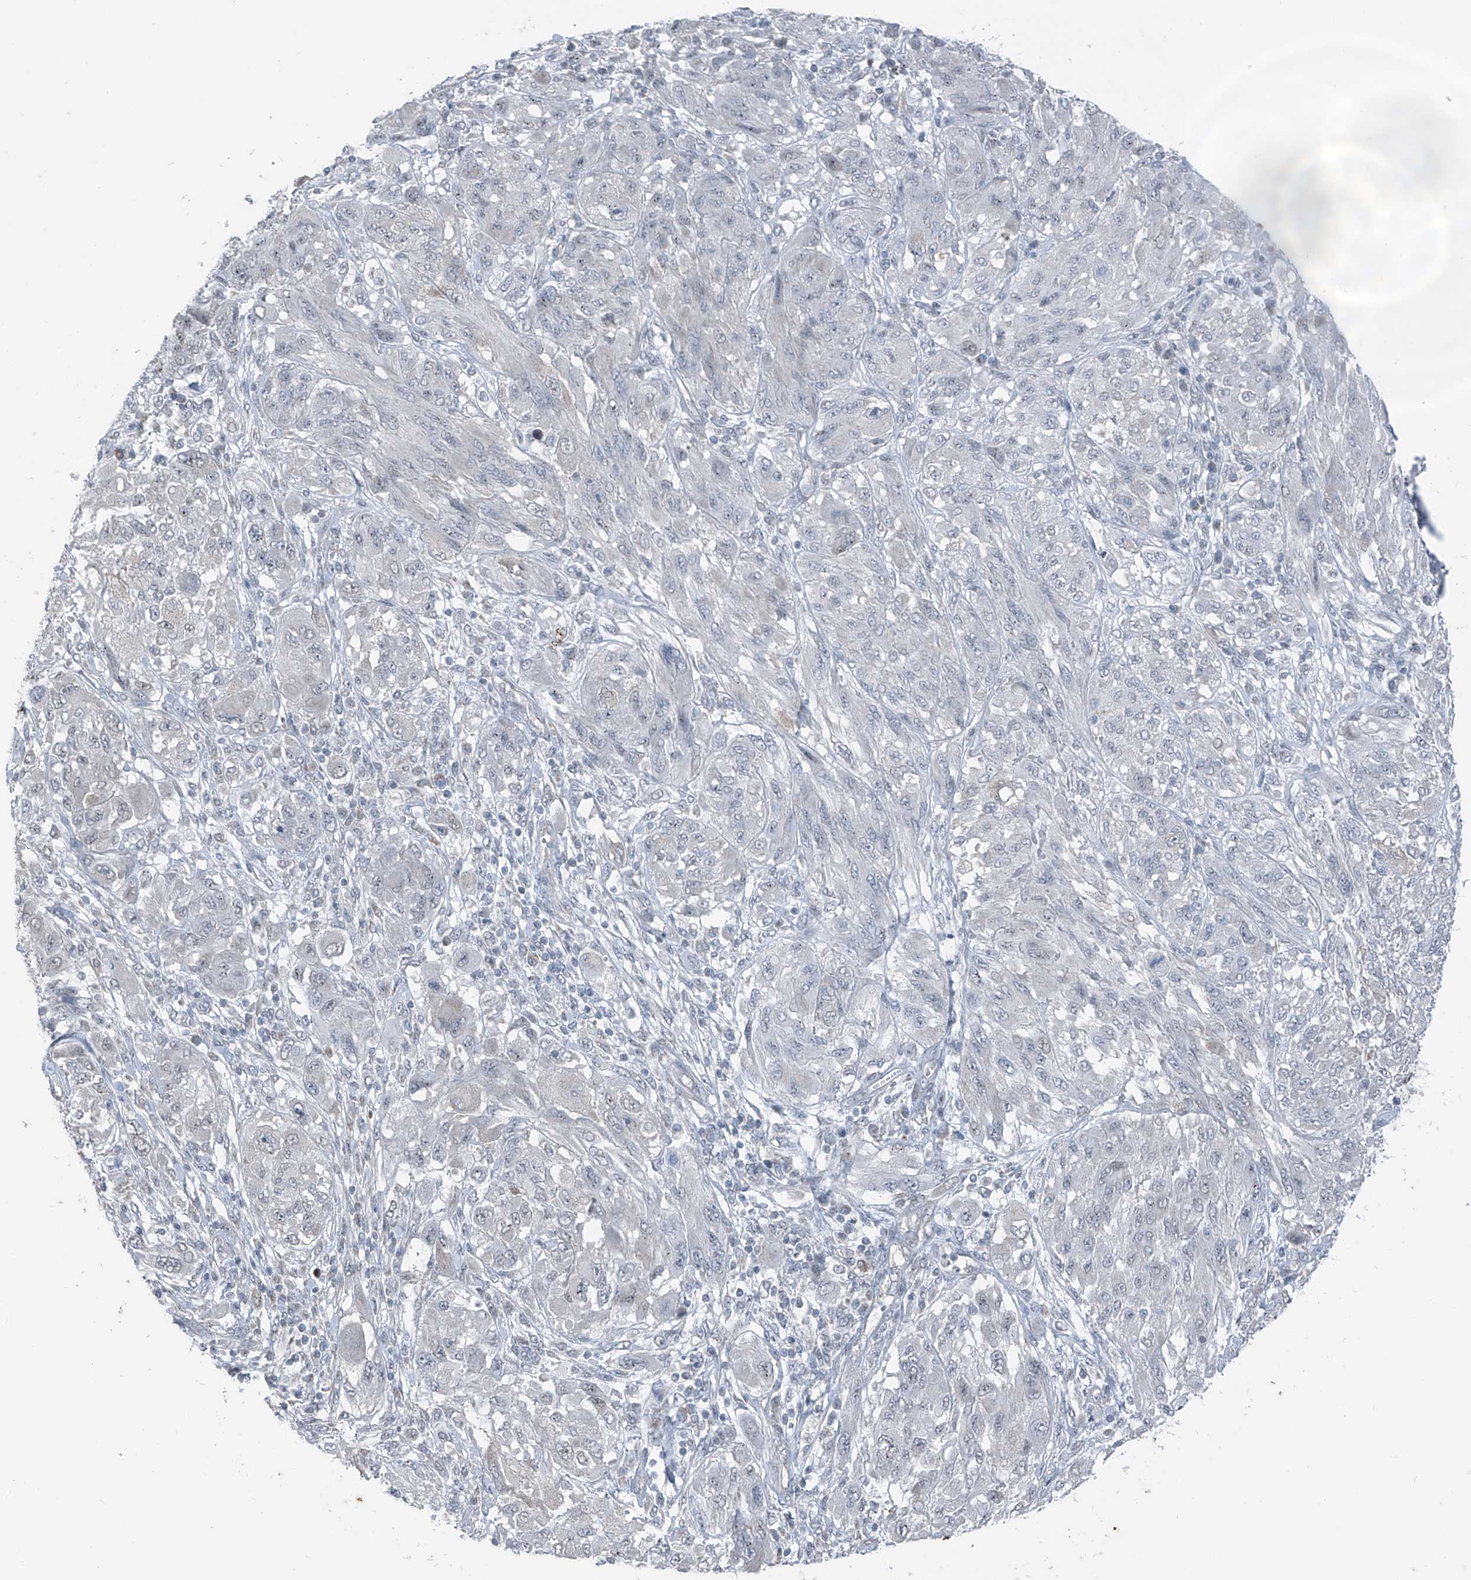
{"staining": {"intensity": "negative", "quantity": "none", "location": "none"}, "tissue": "melanoma", "cell_type": "Tumor cells", "image_type": "cancer", "snomed": [{"axis": "morphology", "description": "Malignant melanoma, NOS"}, {"axis": "topography", "description": "Skin"}], "caption": "IHC image of human malignant melanoma stained for a protein (brown), which displays no staining in tumor cells.", "gene": "DYRK1B", "patient": {"sex": "female", "age": 91}}